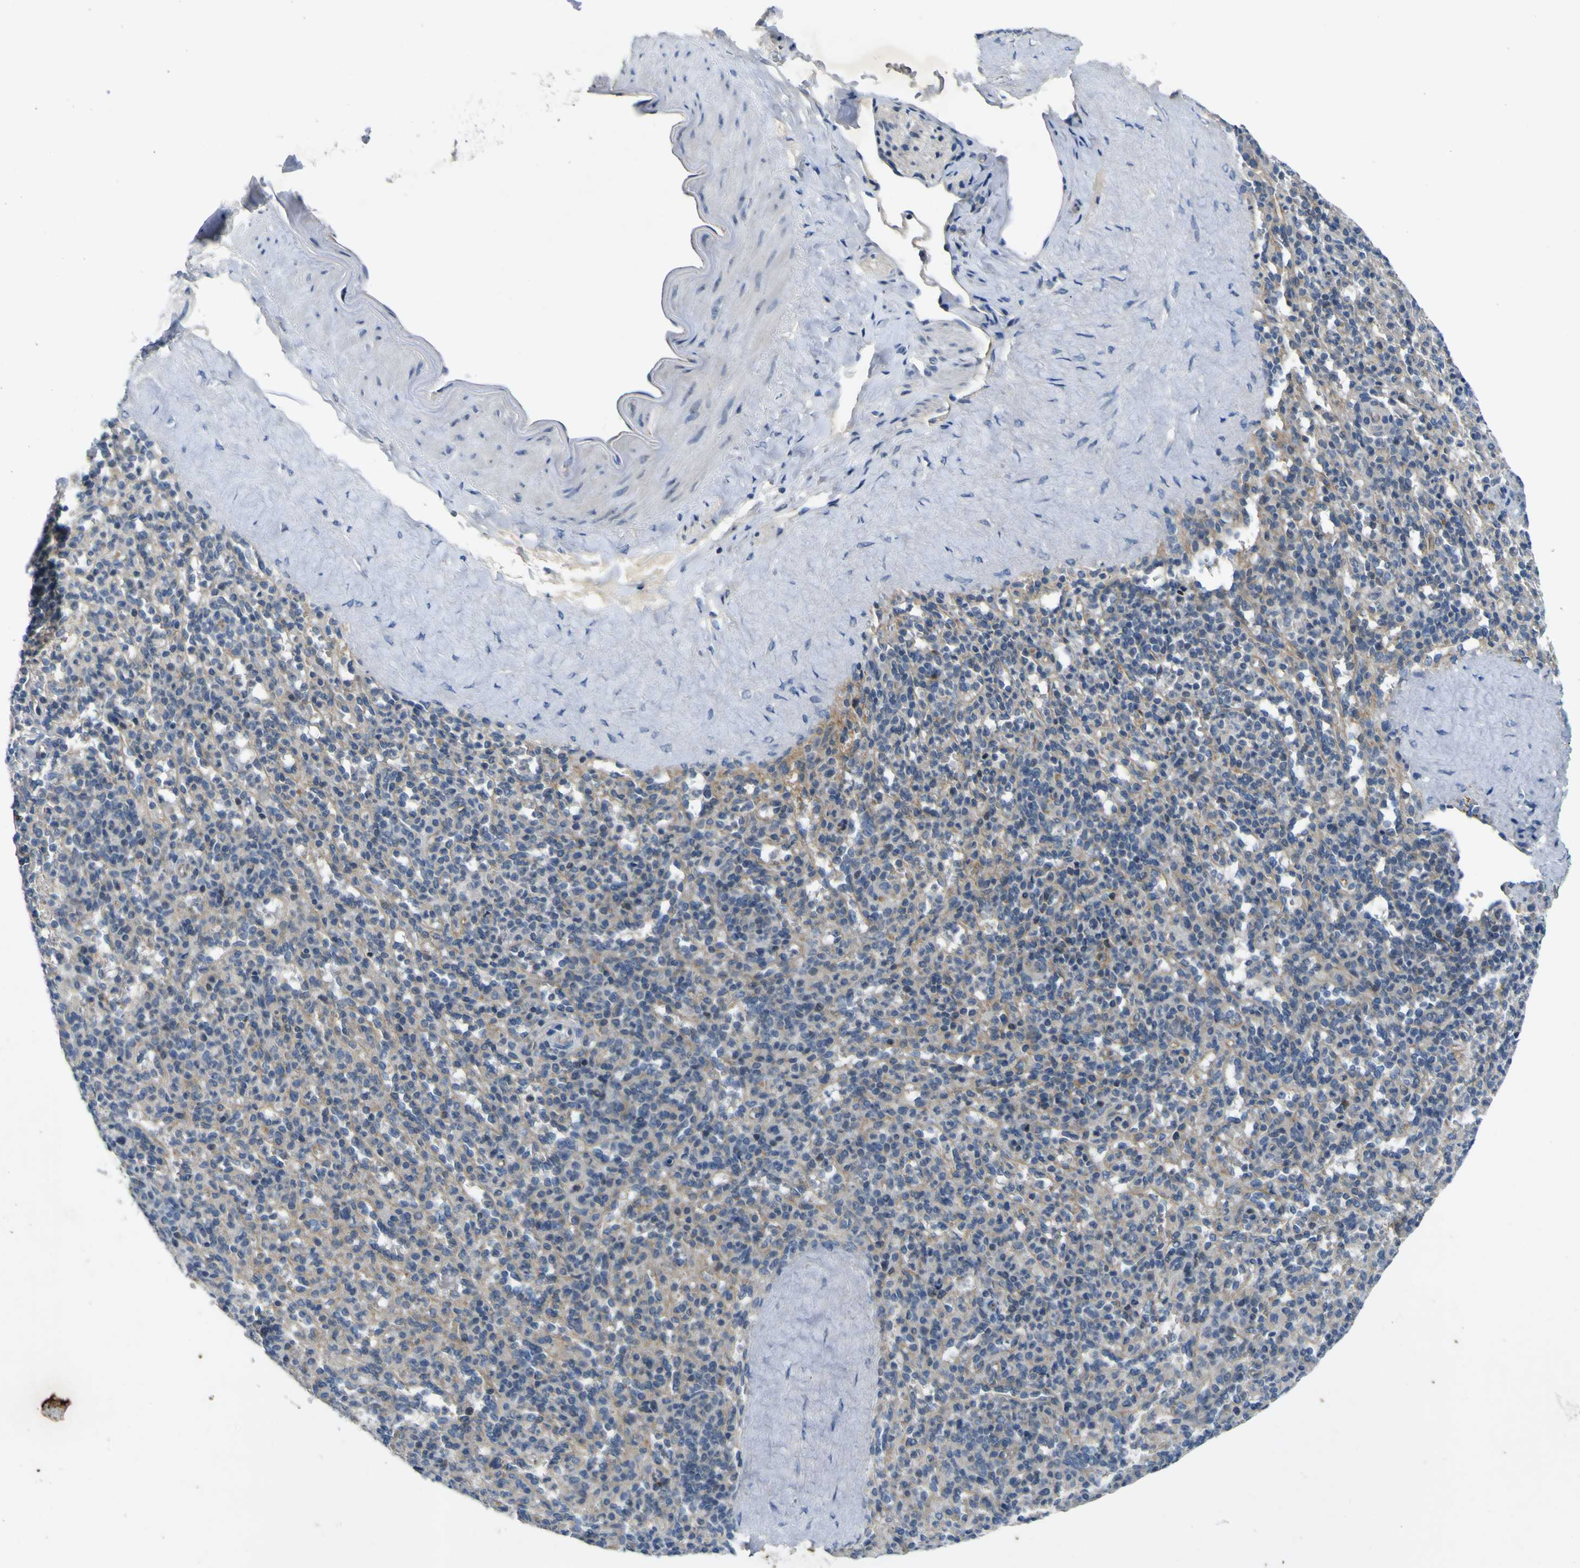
{"staining": {"intensity": "weak", "quantity": "<25%", "location": "cytoplasmic/membranous"}, "tissue": "spleen", "cell_type": "Cells in red pulp", "image_type": "normal", "snomed": [{"axis": "morphology", "description": "Normal tissue, NOS"}, {"axis": "topography", "description": "Spleen"}], "caption": "Immunohistochemistry of benign human spleen exhibits no expression in cells in red pulp. (Immunohistochemistry (ihc), brightfield microscopy, high magnification).", "gene": "LDLR", "patient": {"sex": "male", "age": 36}}